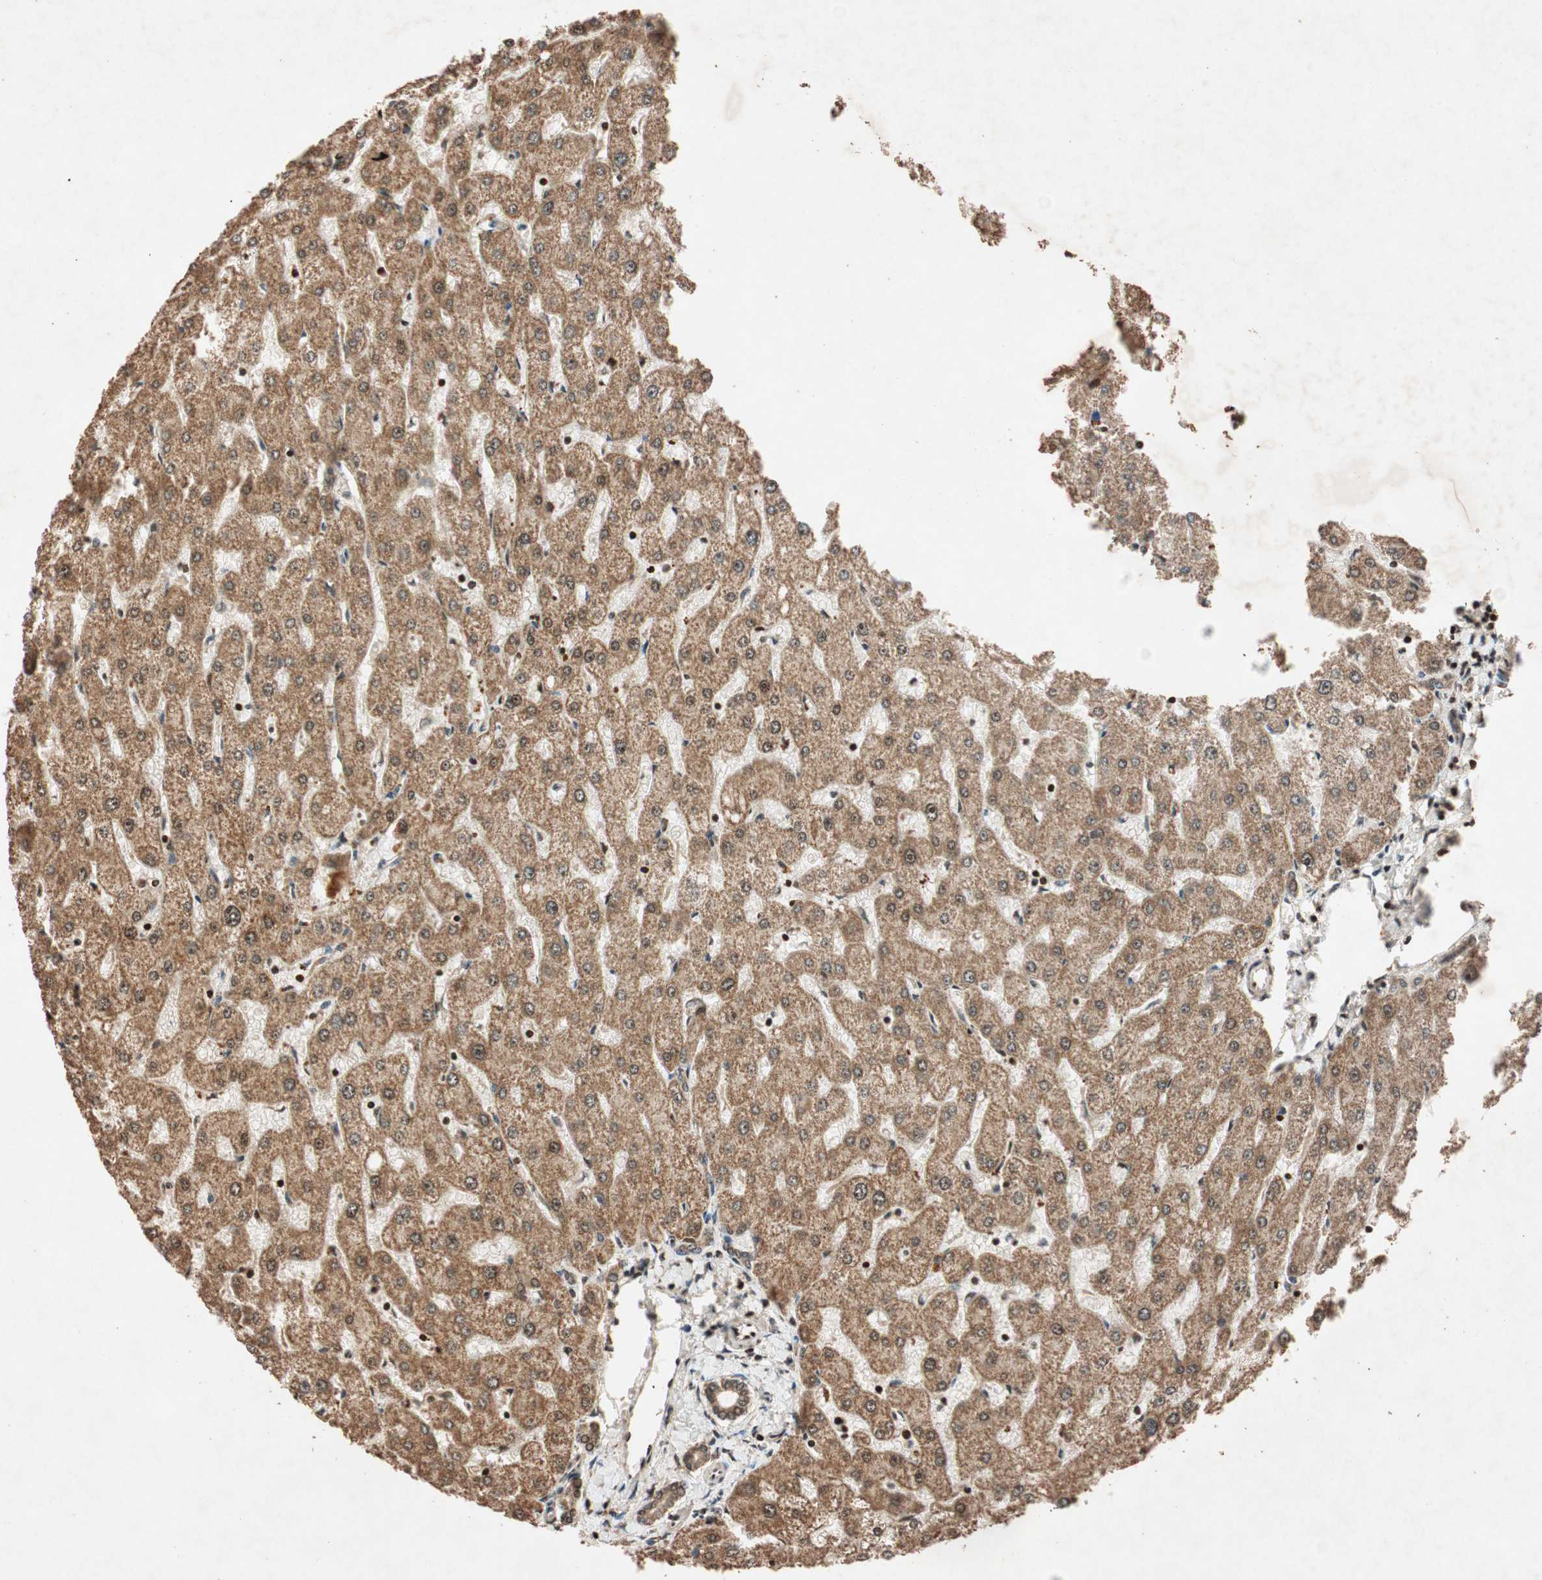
{"staining": {"intensity": "moderate", "quantity": ">75%", "location": "cytoplasmic/membranous"}, "tissue": "liver", "cell_type": "Cholangiocytes", "image_type": "normal", "snomed": [{"axis": "morphology", "description": "Normal tissue, NOS"}, {"axis": "topography", "description": "Liver"}], "caption": "A photomicrograph of human liver stained for a protein shows moderate cytoplasmic/membranous brown staining in cholangiocytes.", "gene": "ALKBH5", "patient": {"sex": "male", "age": 67}}